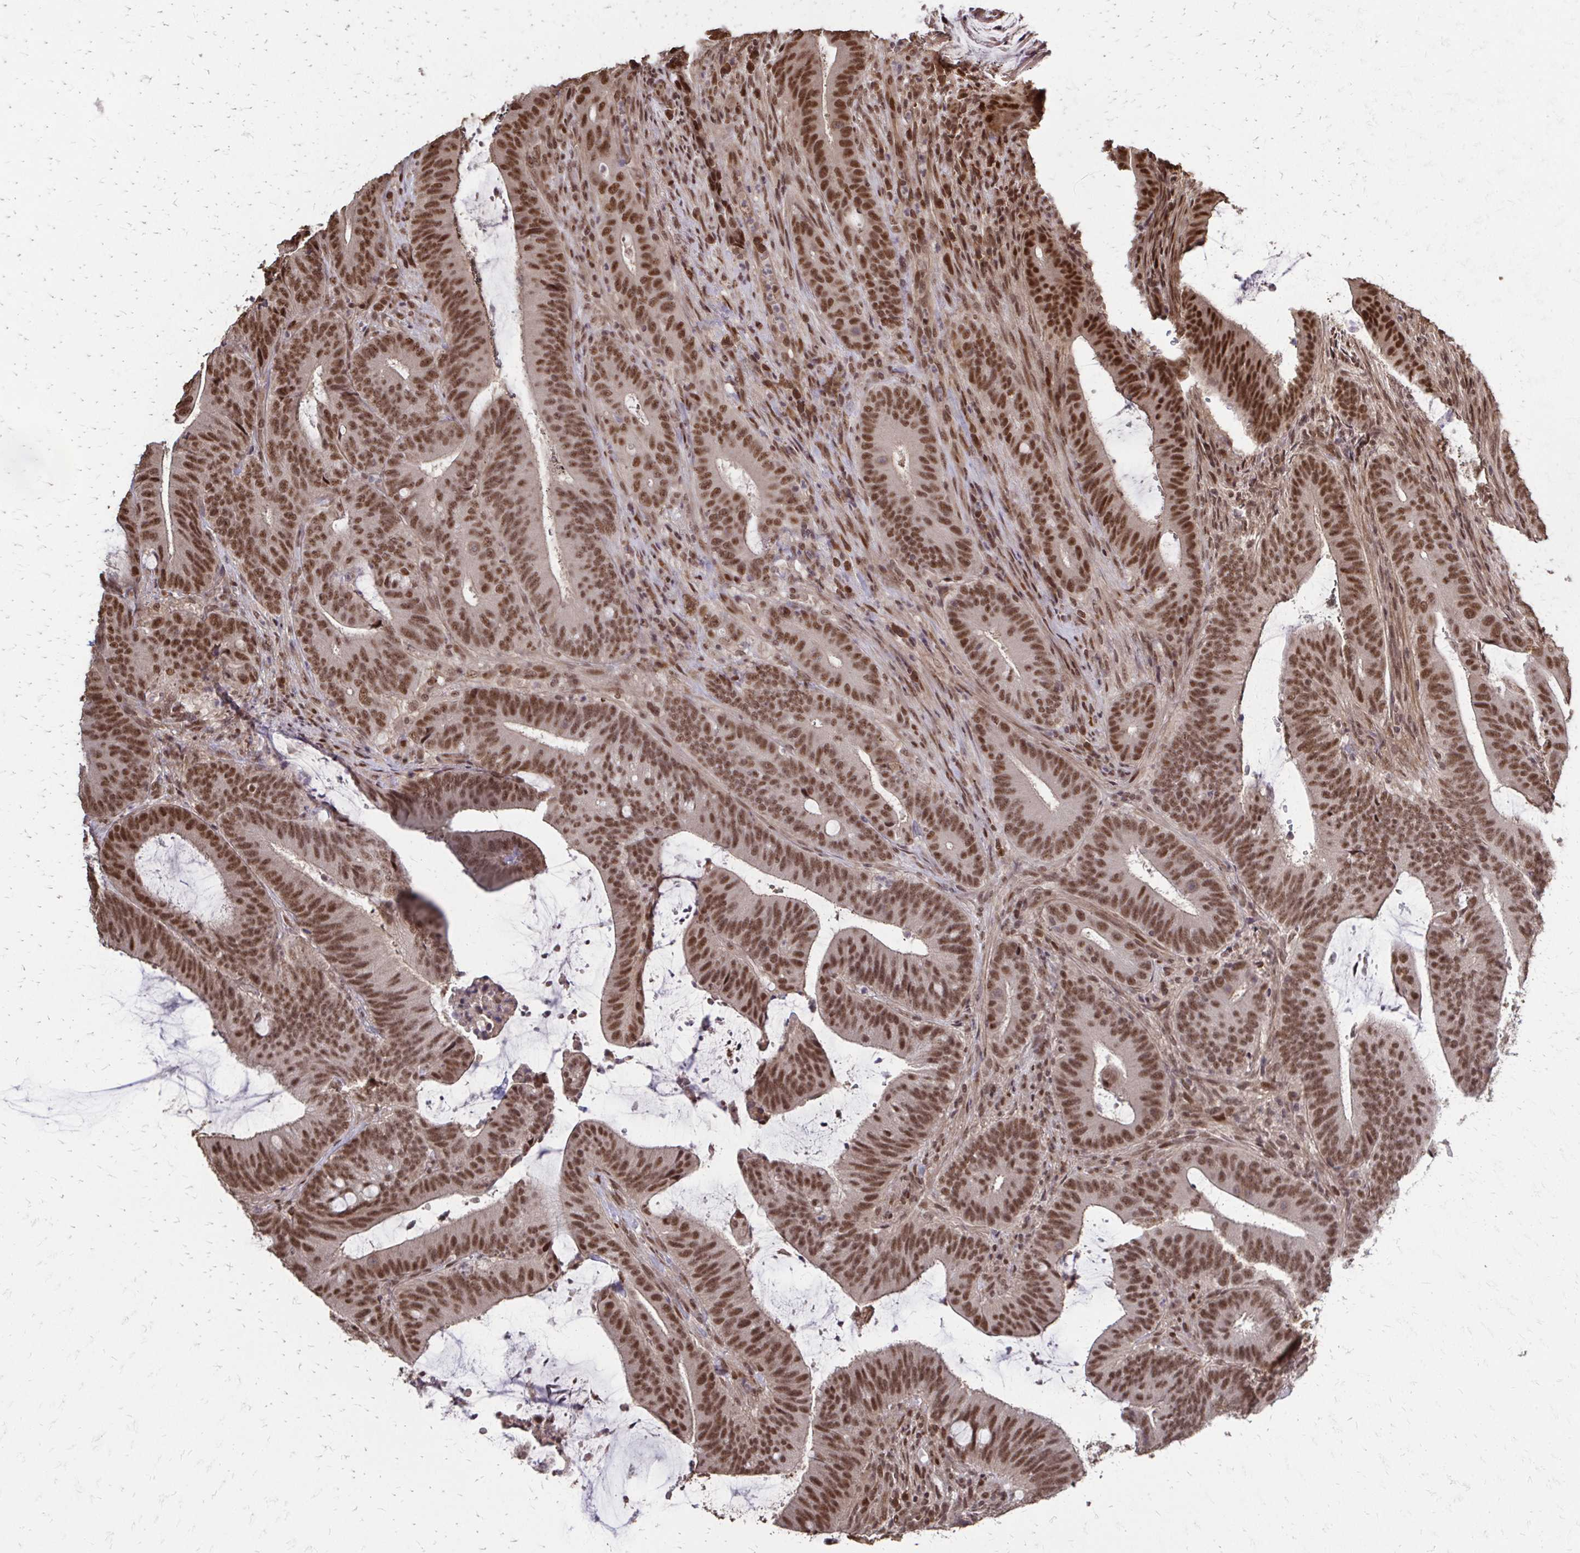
{"staining": {"intensity": "moderate", "quantity": ">75%", "location": "nuclear"}, "tissue": "colorectal cancer", "cell_type": "Tumor cells", "image_type": "cancer", "snomed": [{"axis": "morphology", "description": "Adenocarcinoma, NOS"}, {"axis": "topography", "description": "Colon"}], "caption": "Protein staining of colorectal cancer (adenocarcinoma) tissue shows moderate nuclear expression in about >75% of tumor cells. (DAB (3,3'-diaminobenzidine) = brown stain, brightfield microscopy at high magnification).", "gene": "SS18", "patient": {"sex": "female", "age": 43}}